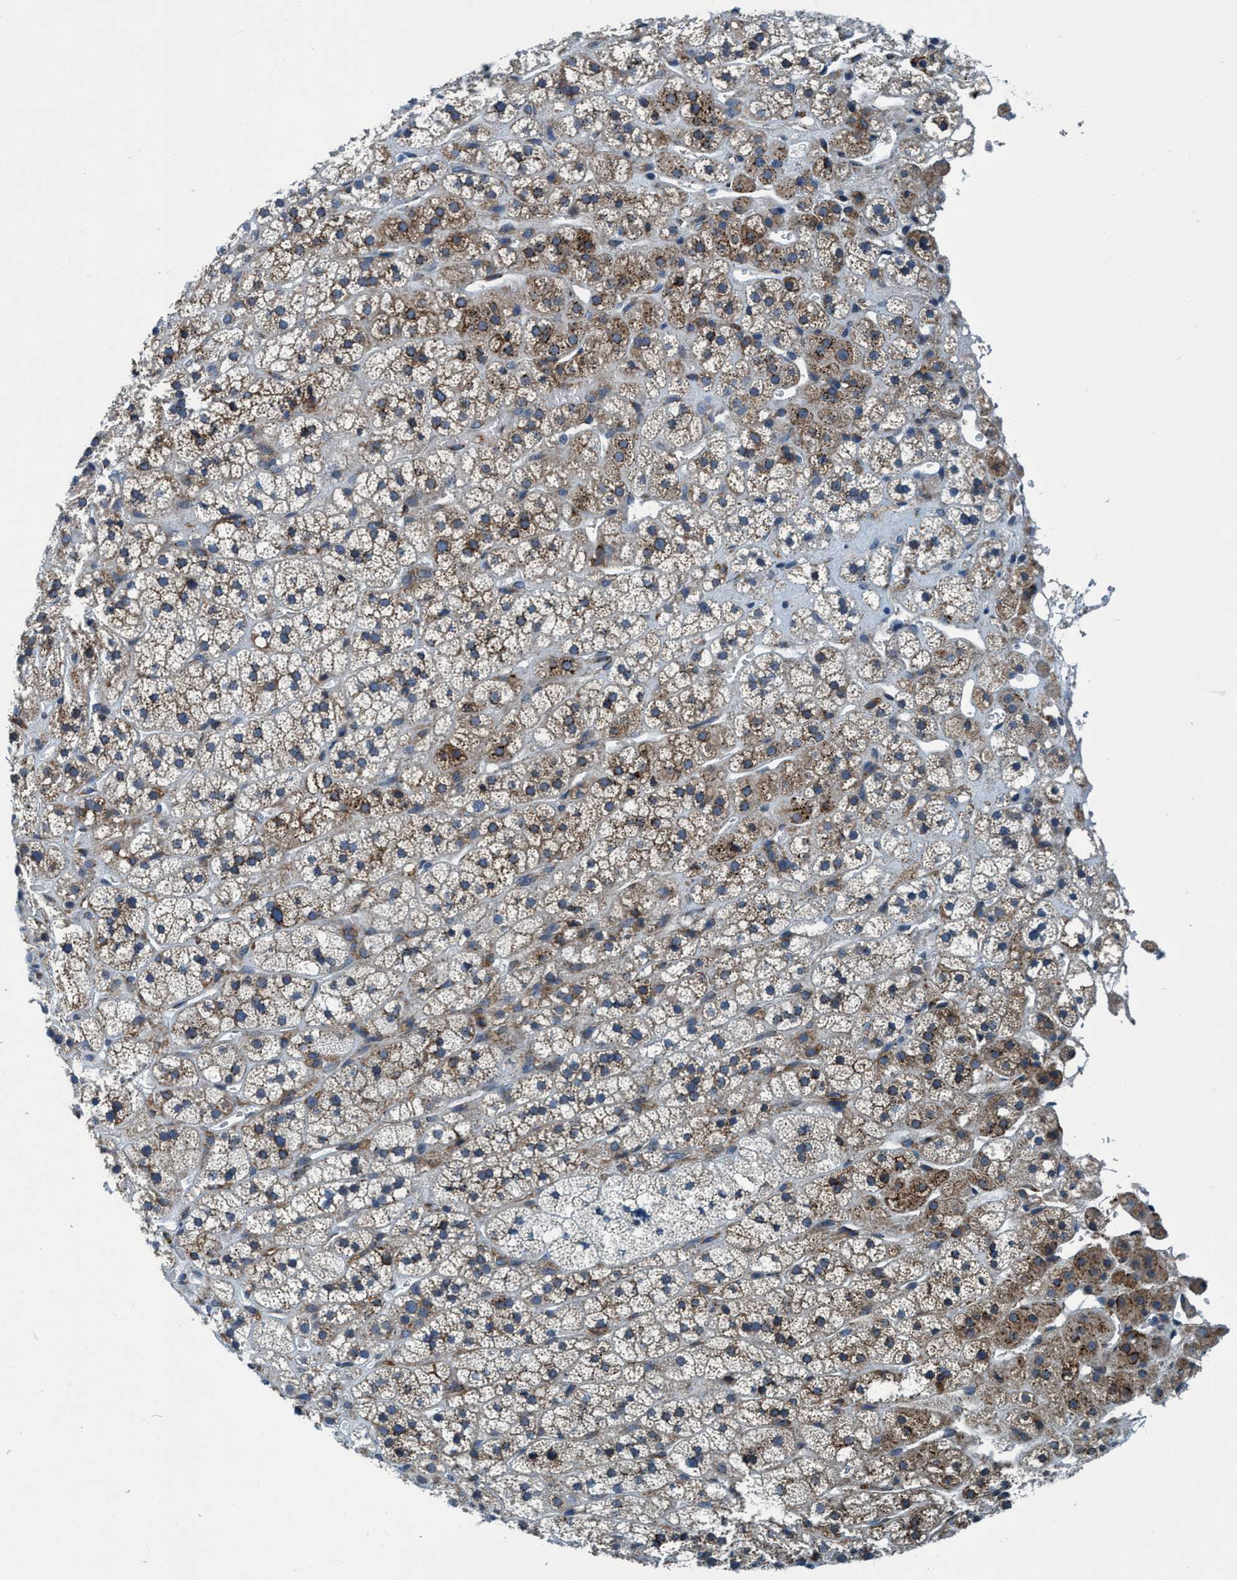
{"staining": {"intensity": "moderate", "quantity": "25%-75%", "location": "cytoplasmic/membranous"}, "tissue": "adrenal gland", "cell_type": "Glandular cells", "image_type": "normal", "snomed": [{"axis": "morphology", "description": "Normal tissue, NOS"}, {"axis": "topography", "description": "Adrenal gland"}], "caption": "High-power microscopy captured an IHC photomicrograph of benign adrenal gland, revealing moderate cytoplasmic/membranous positivity in about 25%-75% of glandular cells. The protein of interest is stained brown, and the nuclei are stained in blue (DAB IHC with brightfield microscopy, high magnification).", "gene": "ARMC9", "patient": {"sex": "male", "age": 56}}